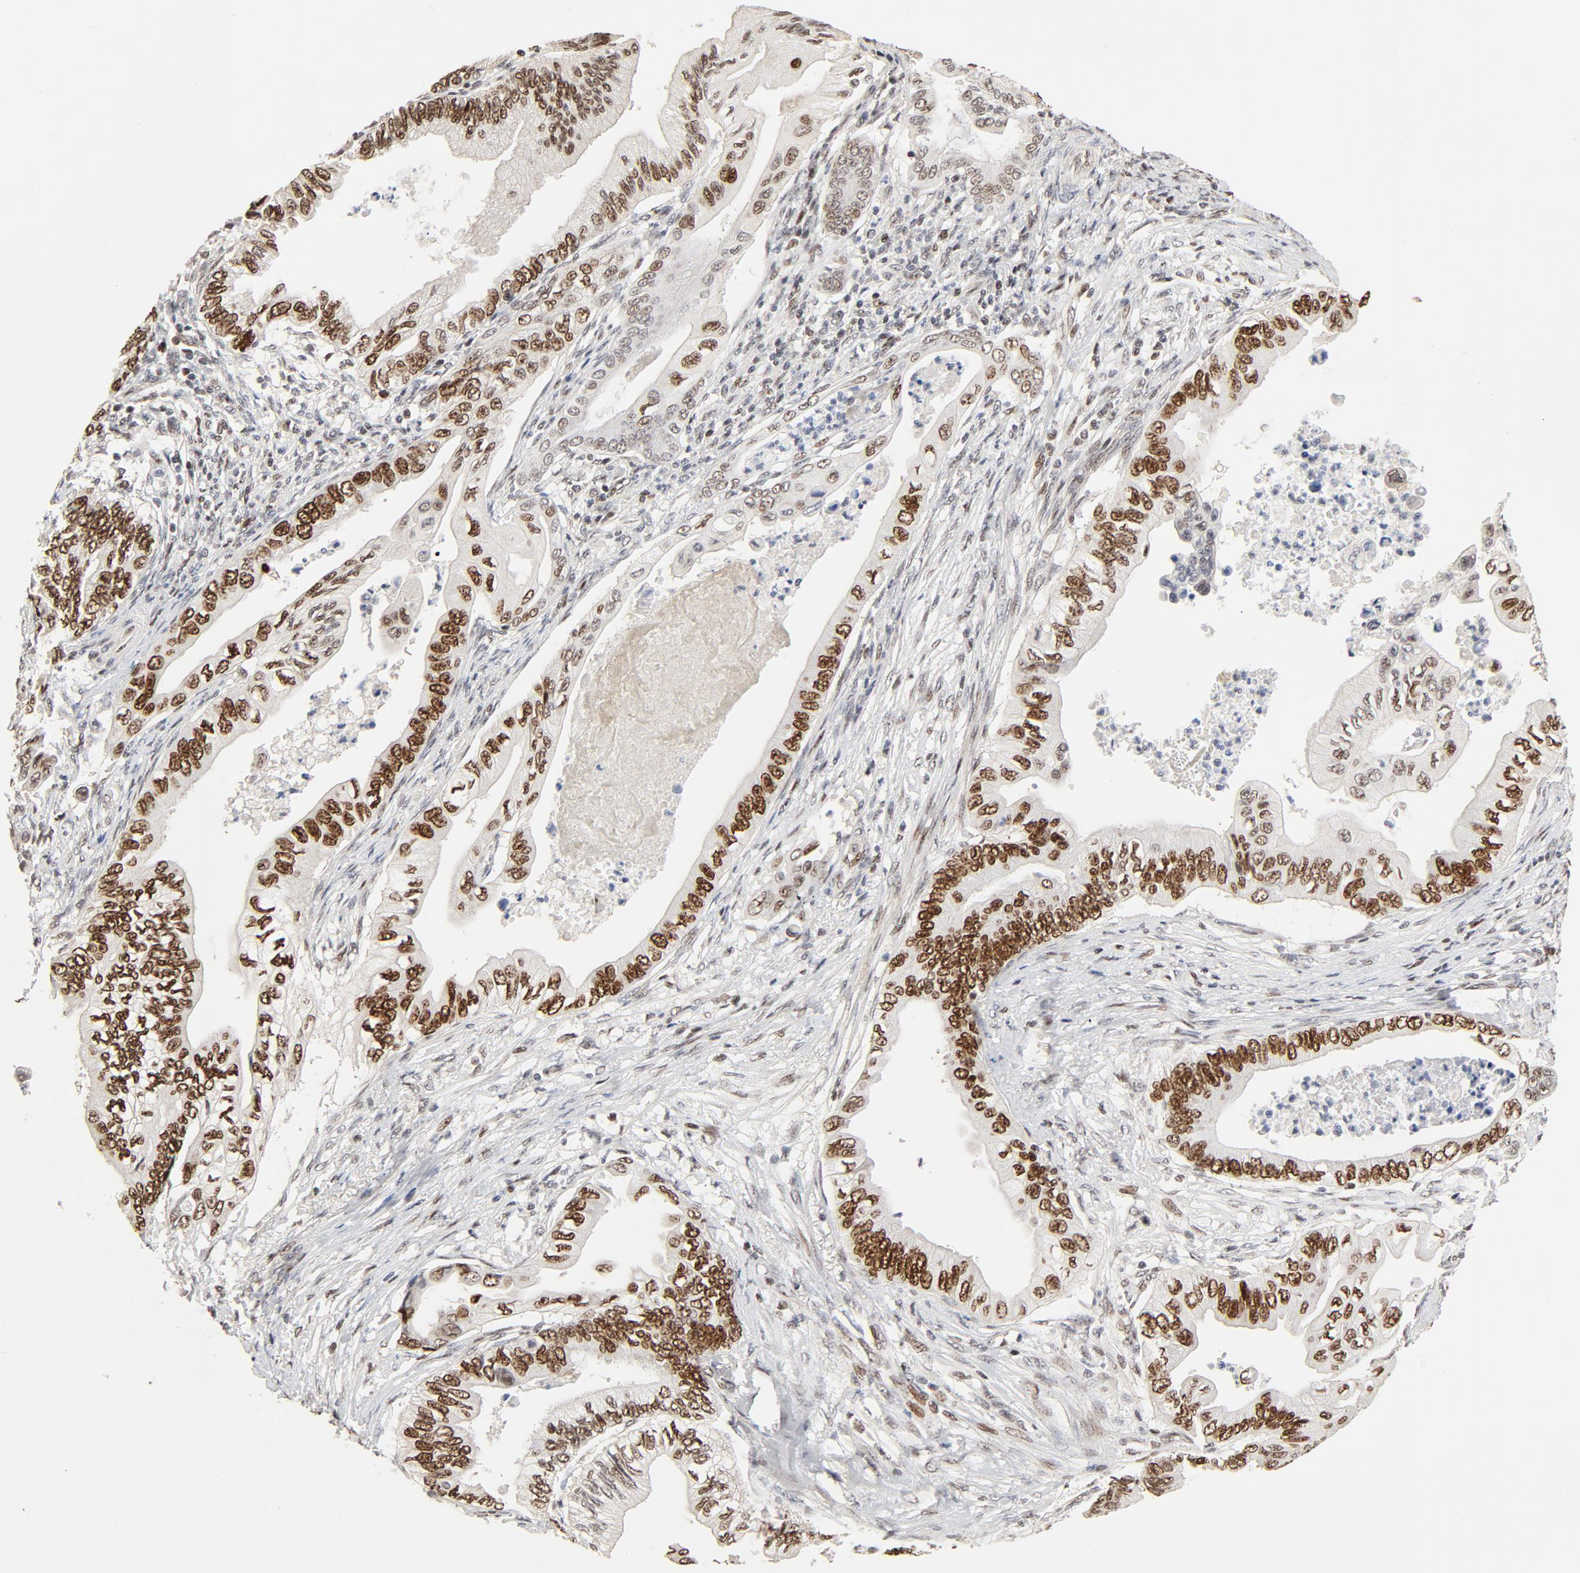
{"staining": {"intensity": "strong", "quantity": ">75%", "location": "nuclear"}, "tissue": "pancreatic cancer", "cell_type": "Tumor cells", "image_type": "cancer", "snomed": [{"axis": "morphology", "description": "Adenocarcinoma, NOS"}, {"axis": "topography", "description": "Pancreas"}], "caption": "The immunohistochemical stain highlights strong nuclear expression in tumor cells of adenocarcinoma (pancreatic) tissue. Nuclei are stained in blue.", "gene": "GTF2I", "patient": {"sex": "female", "age": 66}}